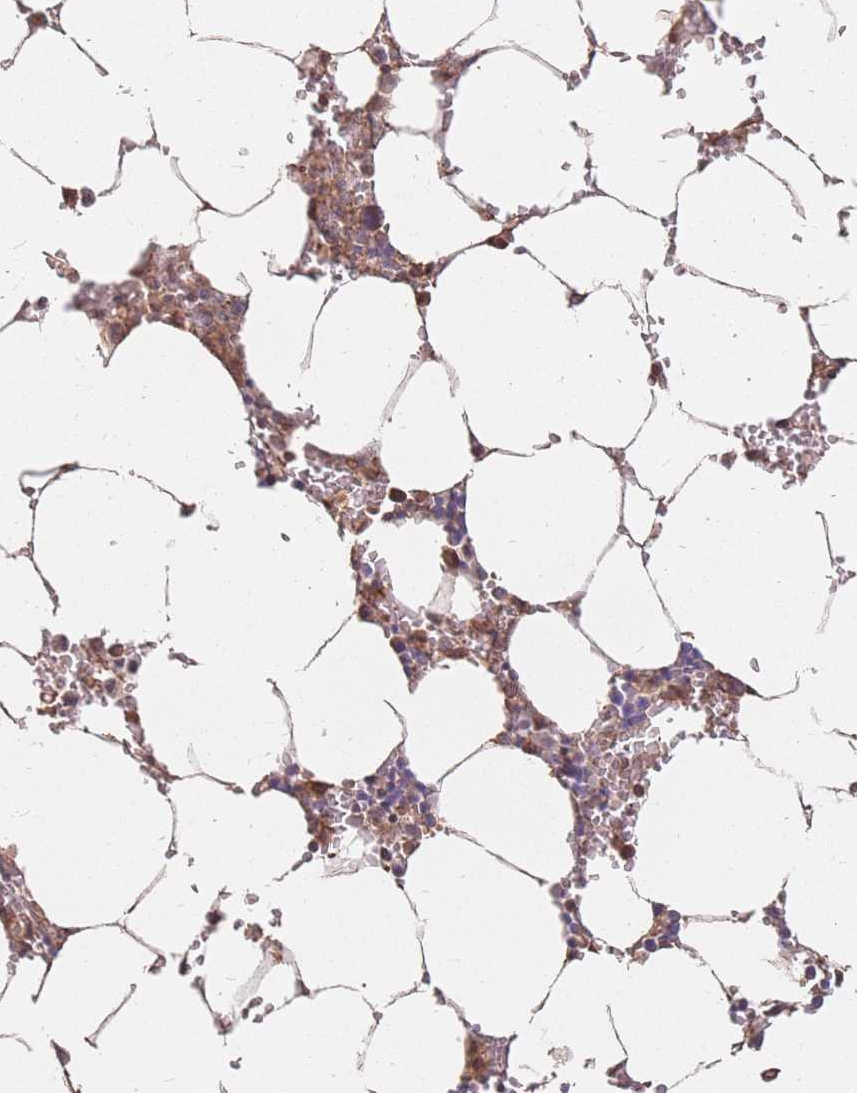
{"staining": {"intensity": "moderate", "quantity": "<25%", "location": "cytoplasmic/membranous"}, "tissue": "bone marrow", "cell_type": "Hematopoietic cells", "image_type": "normal", "snomed": [{"axis": "morphology", "description": "Normal tissue, NOS"}, {"axis": "topography", "description": "Bone marrow"}], "caption": "Hematopoietic cells show moderate cytoplasmic/membranous positivity in approximately <25% of cells in unremarkable bone marrow.", "gene": "PLS3", "patient": {"sex": "male", "age": 70}}